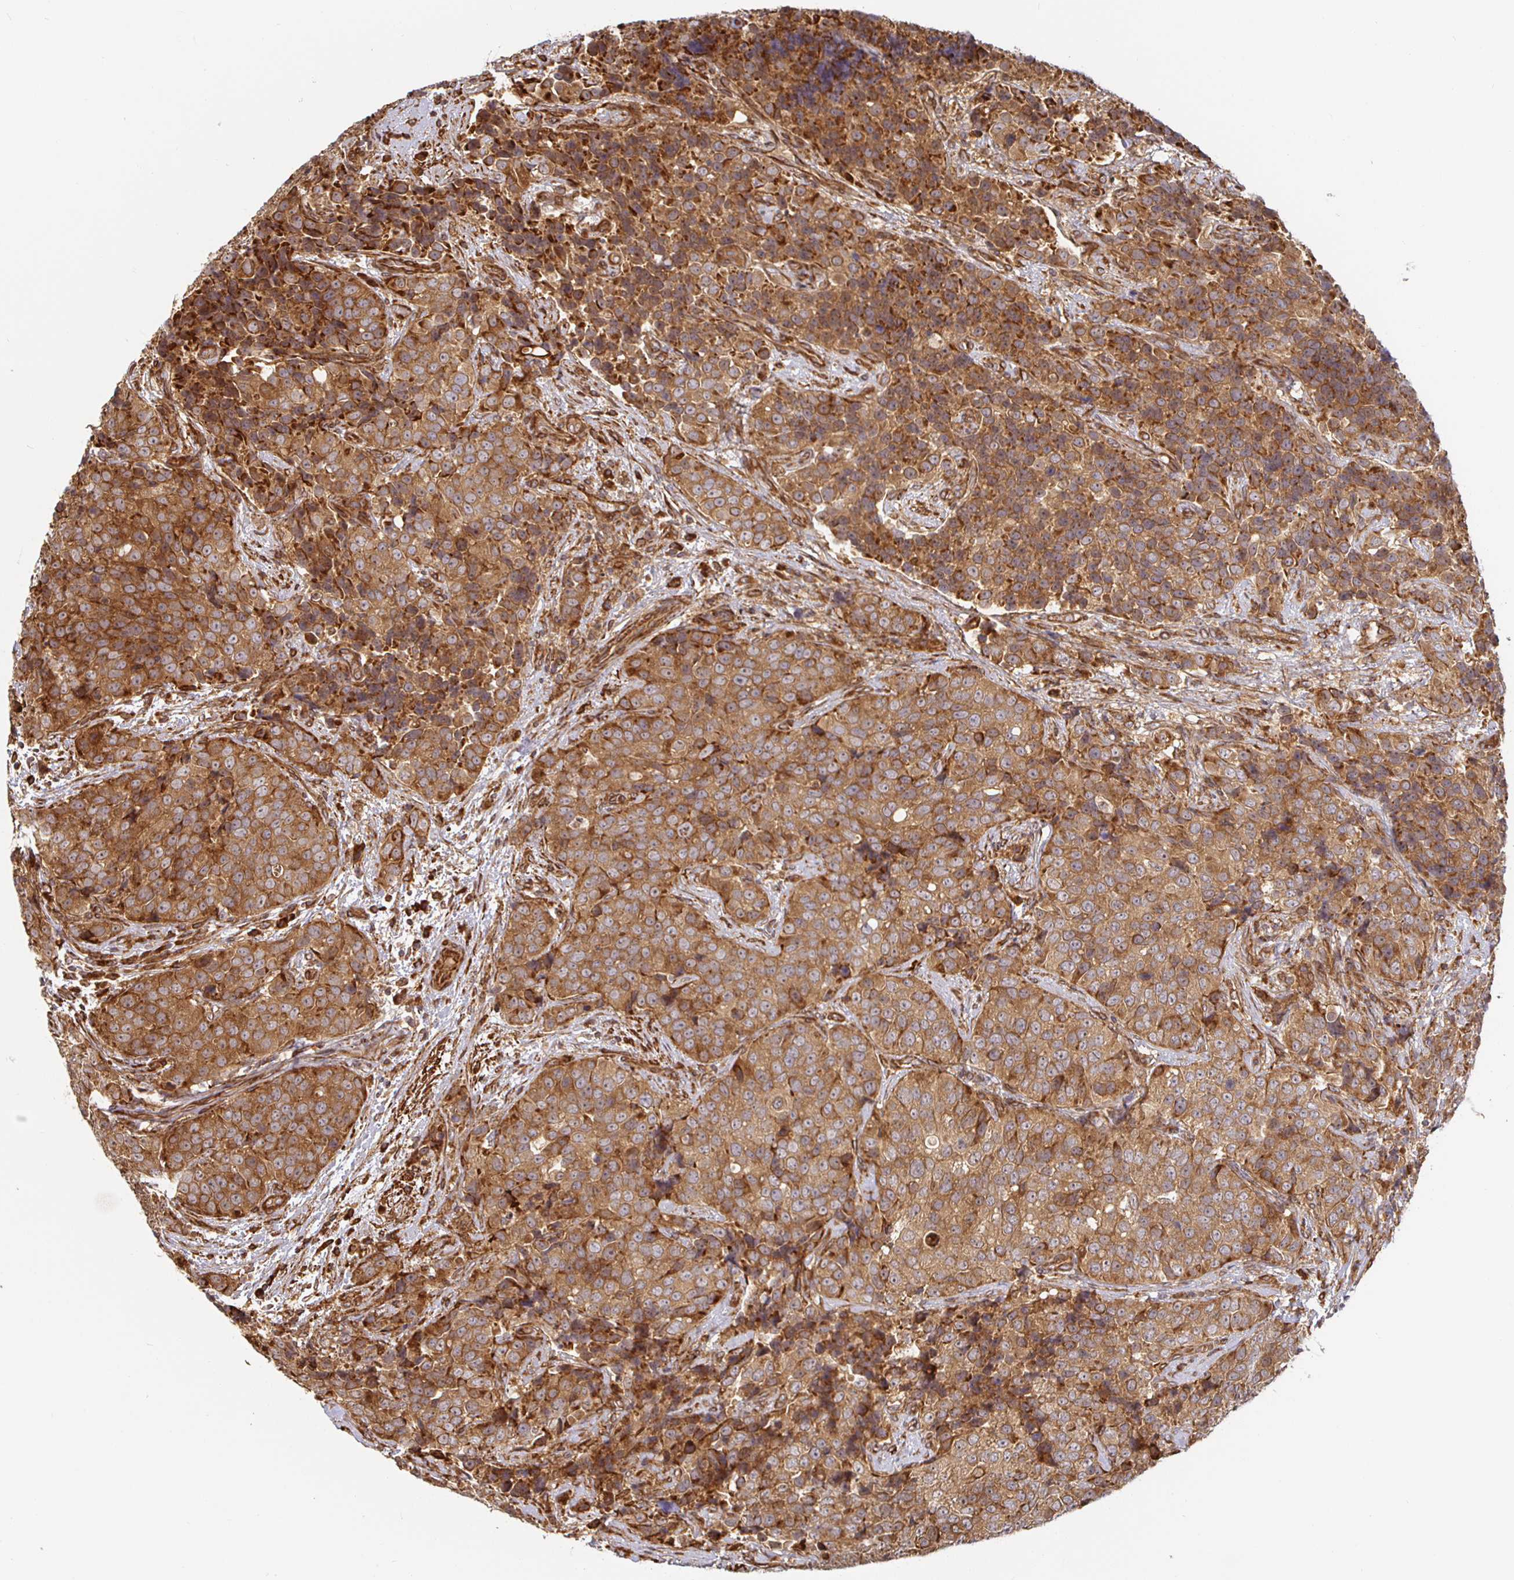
{"staining": {"intensity": "moderate", "quantity": ">75%", "location": "cytoplasmic/membranous"}, "tissue": "urothelial cancer", "cell_type": "Tumor cells", "image_type": "cancer", "snomed": [{"axis": "morphology", "description": "Urothelial carcinoma, NOS"}, {"axis": "topography", "description": "Urinary bladder"}], "caption": "Urothelial cancer was stained to show a protein in brown. There is medium levels of moderate cytoplasmic/membranous expression in about >75% of tumor cells. (DAB (3,3'-diaminobenzidine) IHC, brown staining for protein, blue staining for nuclei).", "gene": "STRAP", "patient": {"sex": "male", "age": 52}}